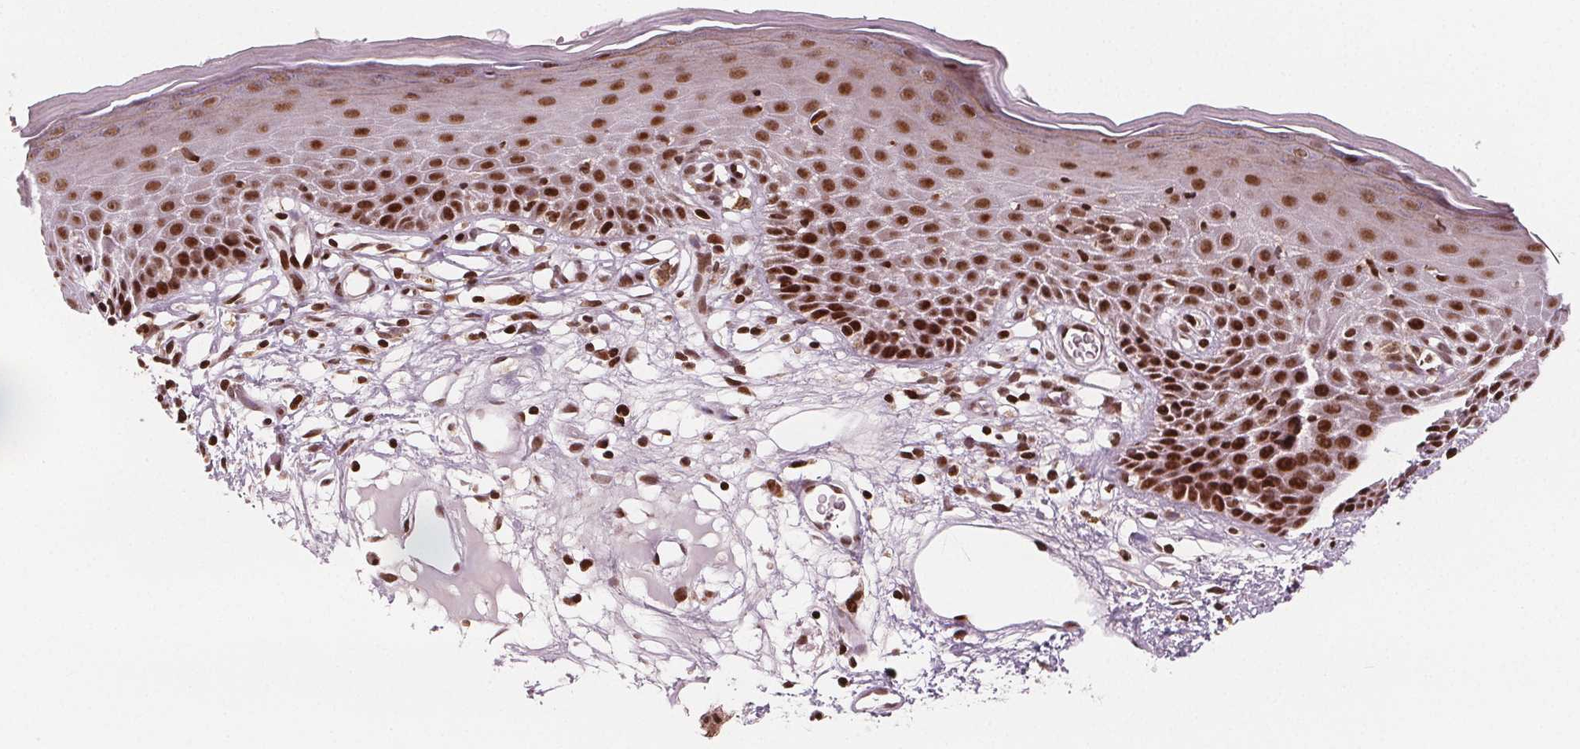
{"staining": {"intensity": "strong", "quantity": ">75%", "location": "nuclear"}, "tissue": "skin", "cell_type": "Epidermal cells", "image_type": "normal", "snomed": [{"axis": "morphology", "description": "Normal tissue, NOS"}, {"axis": "topography", "description": "Vulva"}], "caption": "This micrograph displays IHC staining of normal skin, with high strong nuclear positivity in about >75% of epidermal cells.", "gene": "SNRNP35", "patient": {"sex": "female", "age": 68}}